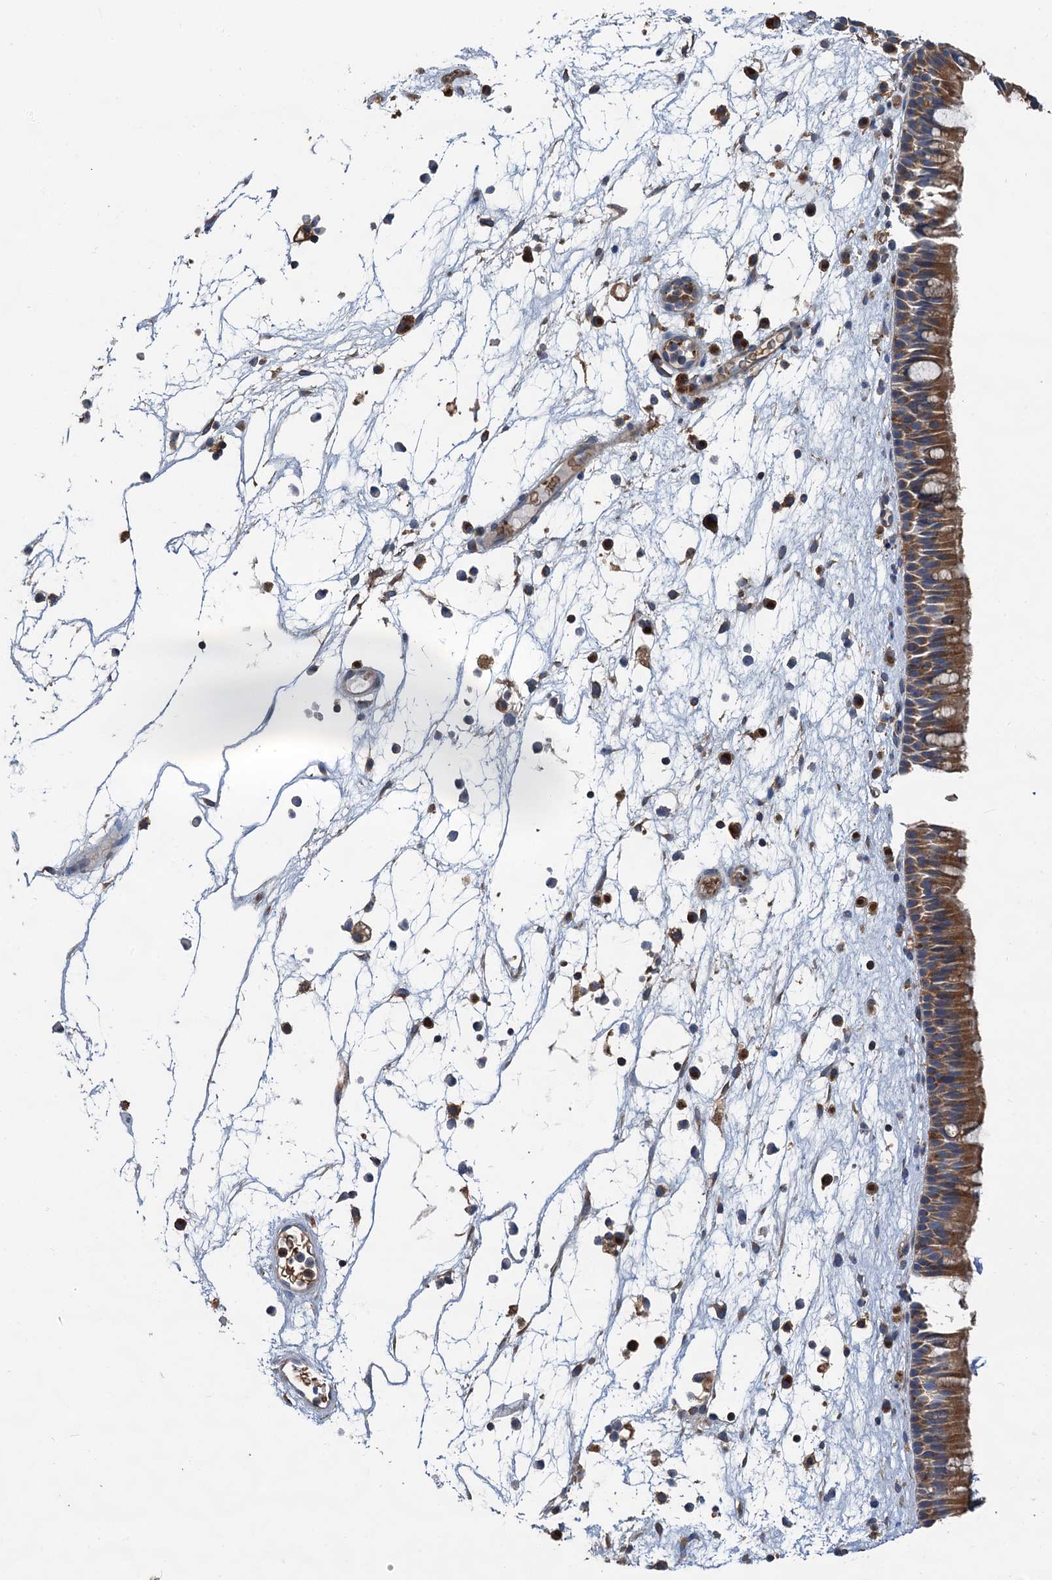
{"staining": {"intensity": "moderate", "quantity": ">75%", "location": "cytoplasmic/membranous"}, "tissue": "nasopharynx", "cell_type": "Respiratory epithelial cells", "image_type": "normal", "snomed": [{"axis": "morphology", "description": "Normal tissue, NOS"}, {"axis": "morphology", "description": "Inflammation, NOS"}, {"axis": "morphology", "description": "Malignant melanoma, Metastatic site"}, {"axis": "topography", "description": "Nasopharynx"}], "caption": "Immunohistochemical staining of normal human nasopharynx shows moderate cytoplasmic/membranous protein staining in approximately >75% of respiratory epithelial cells.", "gene": "PPIP5K1", "patient": {"sex": "male", "age": 70}}